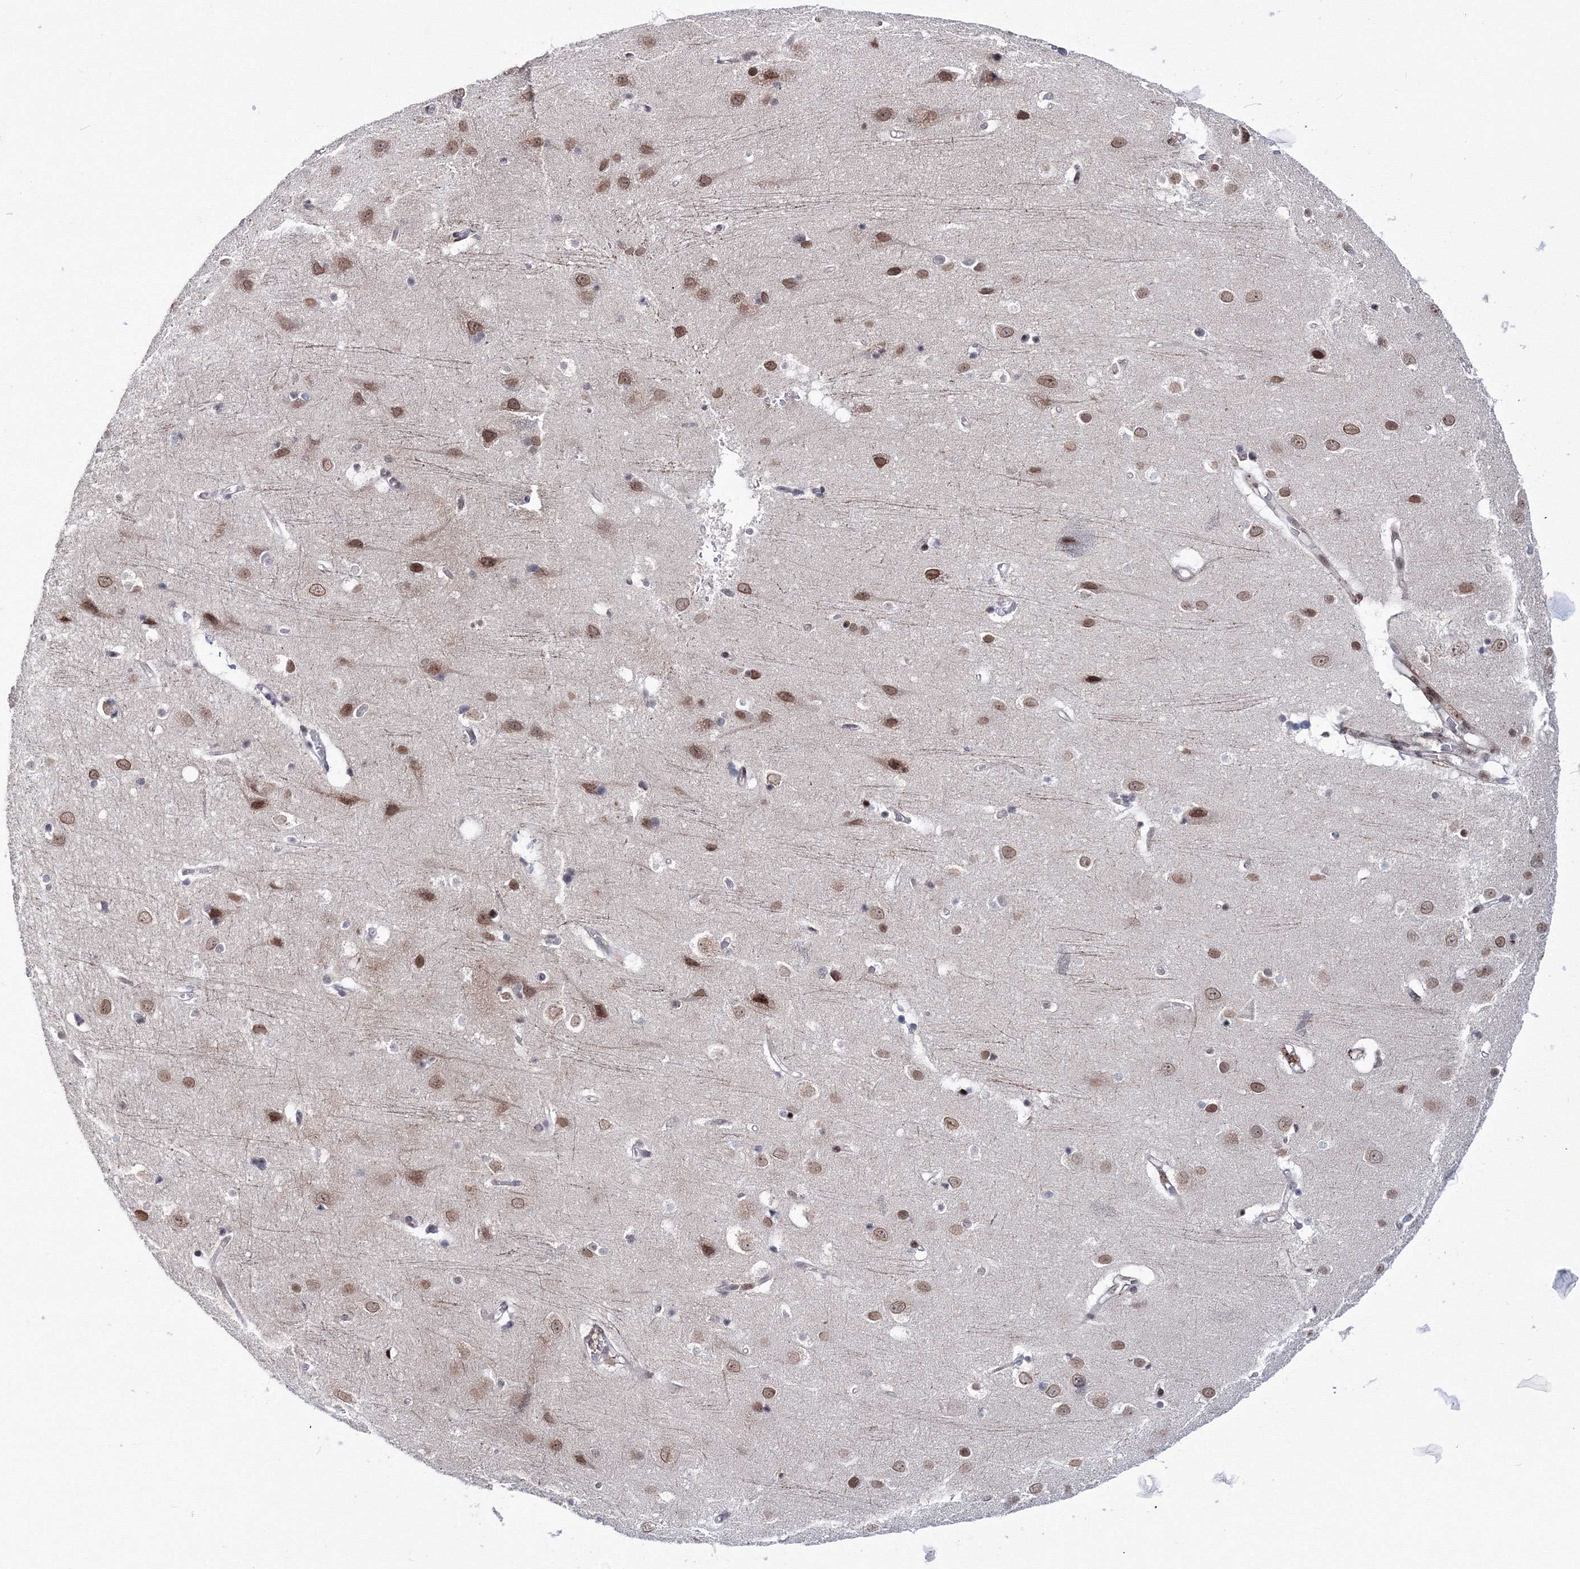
{"staining": {"intensity": "moderate", "quantity": ">75%", "location": "nuclear"}, "tissue": "cerebral cortex", "cell_type": "Endothelial cells", "image_type": "normal", "snomed": [{"axis": "morphology", "description": "Normal tissue, NOS"}, {"axis": "topography", "description": "Cerebral cortex"}], "caption": "Immunohistochemical staining of unremarkable human cerebral cortex reveals >75% levels of moderate nuclear protein staining in about >75% of endothelial cells.", "gene": "TATDN2", "patient": {"sex": "male", "age": 54}}